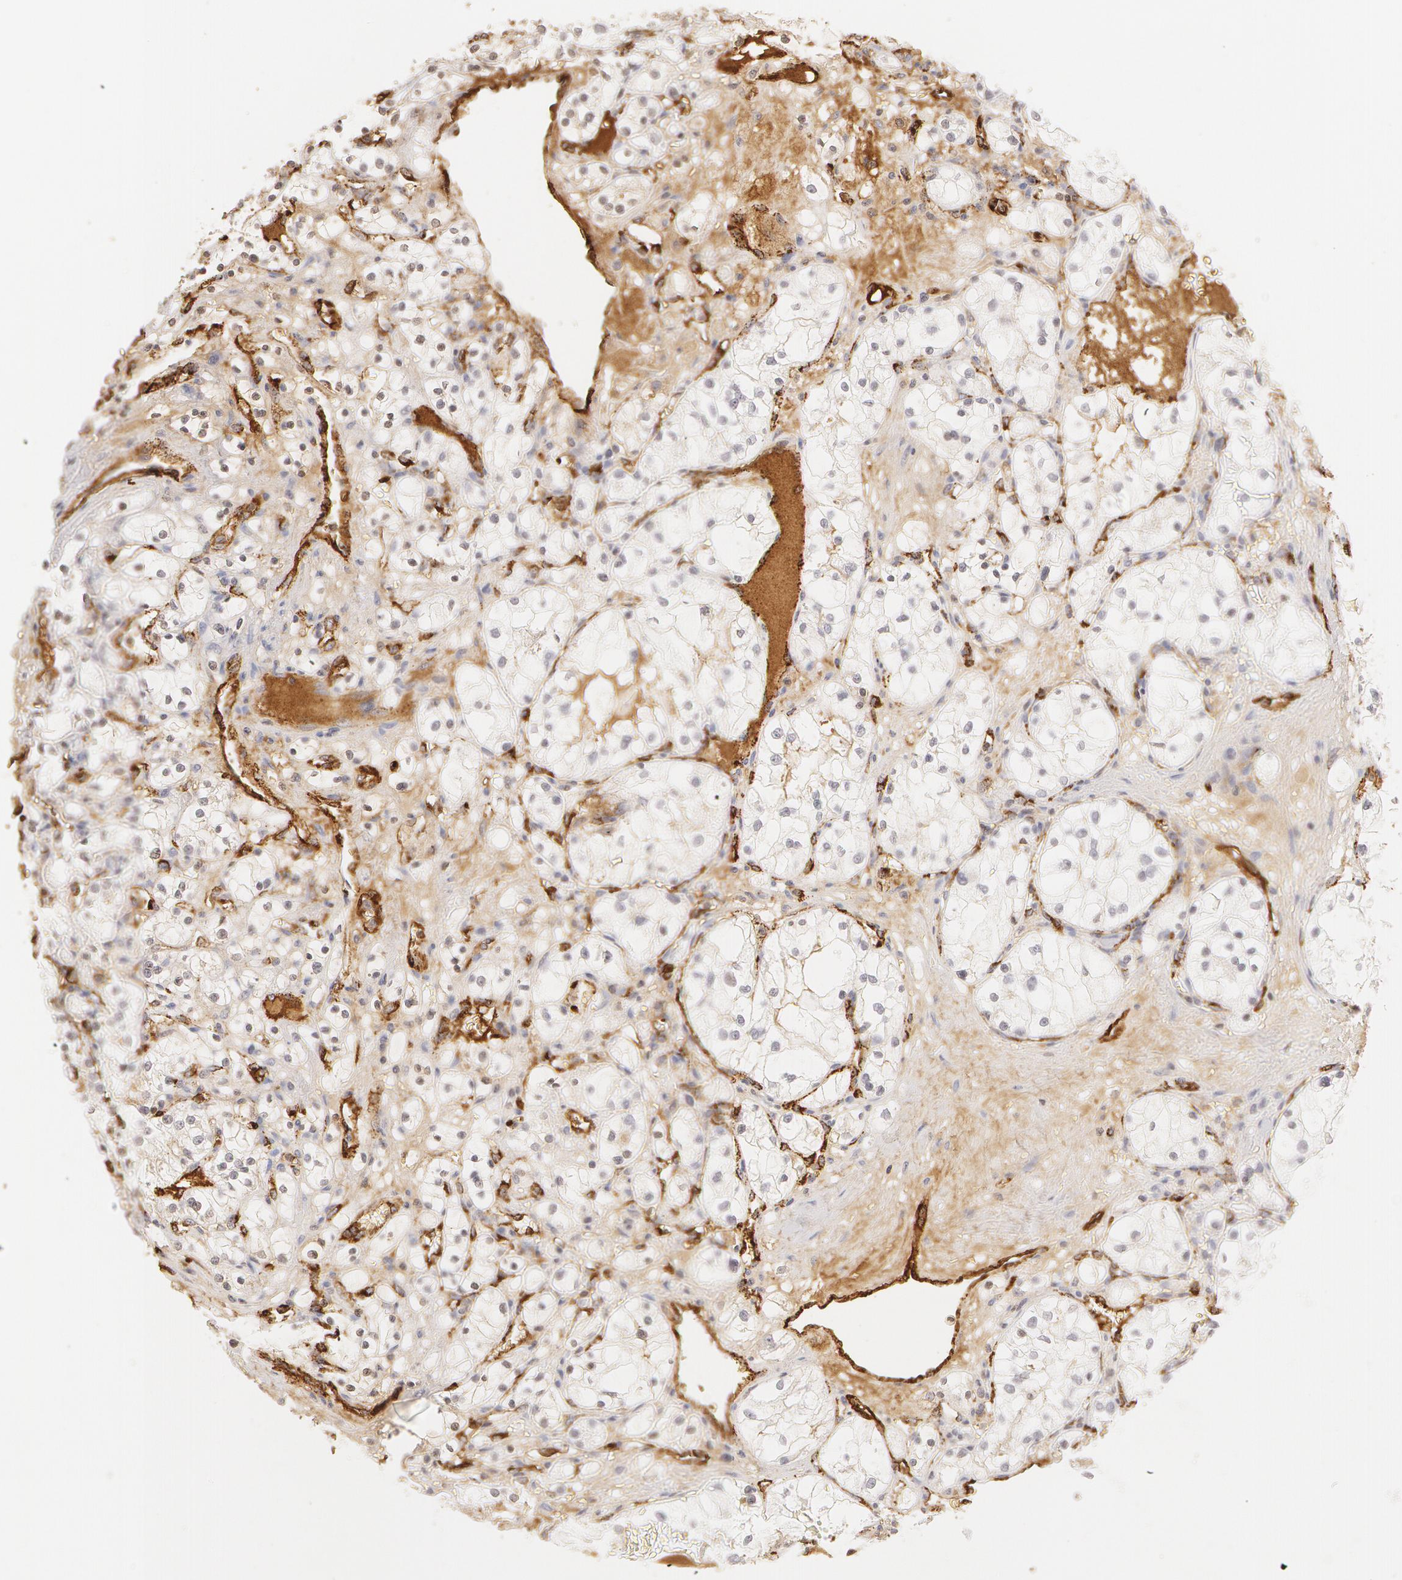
{"staining": {"intensity": "negative", "quantity": "none", "location": "none"}, "tissue": "renal cancer", "cell_type": "Tumor cells", "image_type": "cancer", "snomed": [{"axis": "morphology", "description": "Adenocarcinoma, NOS"}, {"axis": "topography", "description": "Kidney"}], "caption": "This is an IHC photomicrograph of human adenocarcinoma (renal). There is no staining in tumor cells.", "gene": "VWF", "patient": {"sex": "male", "age": 61}}